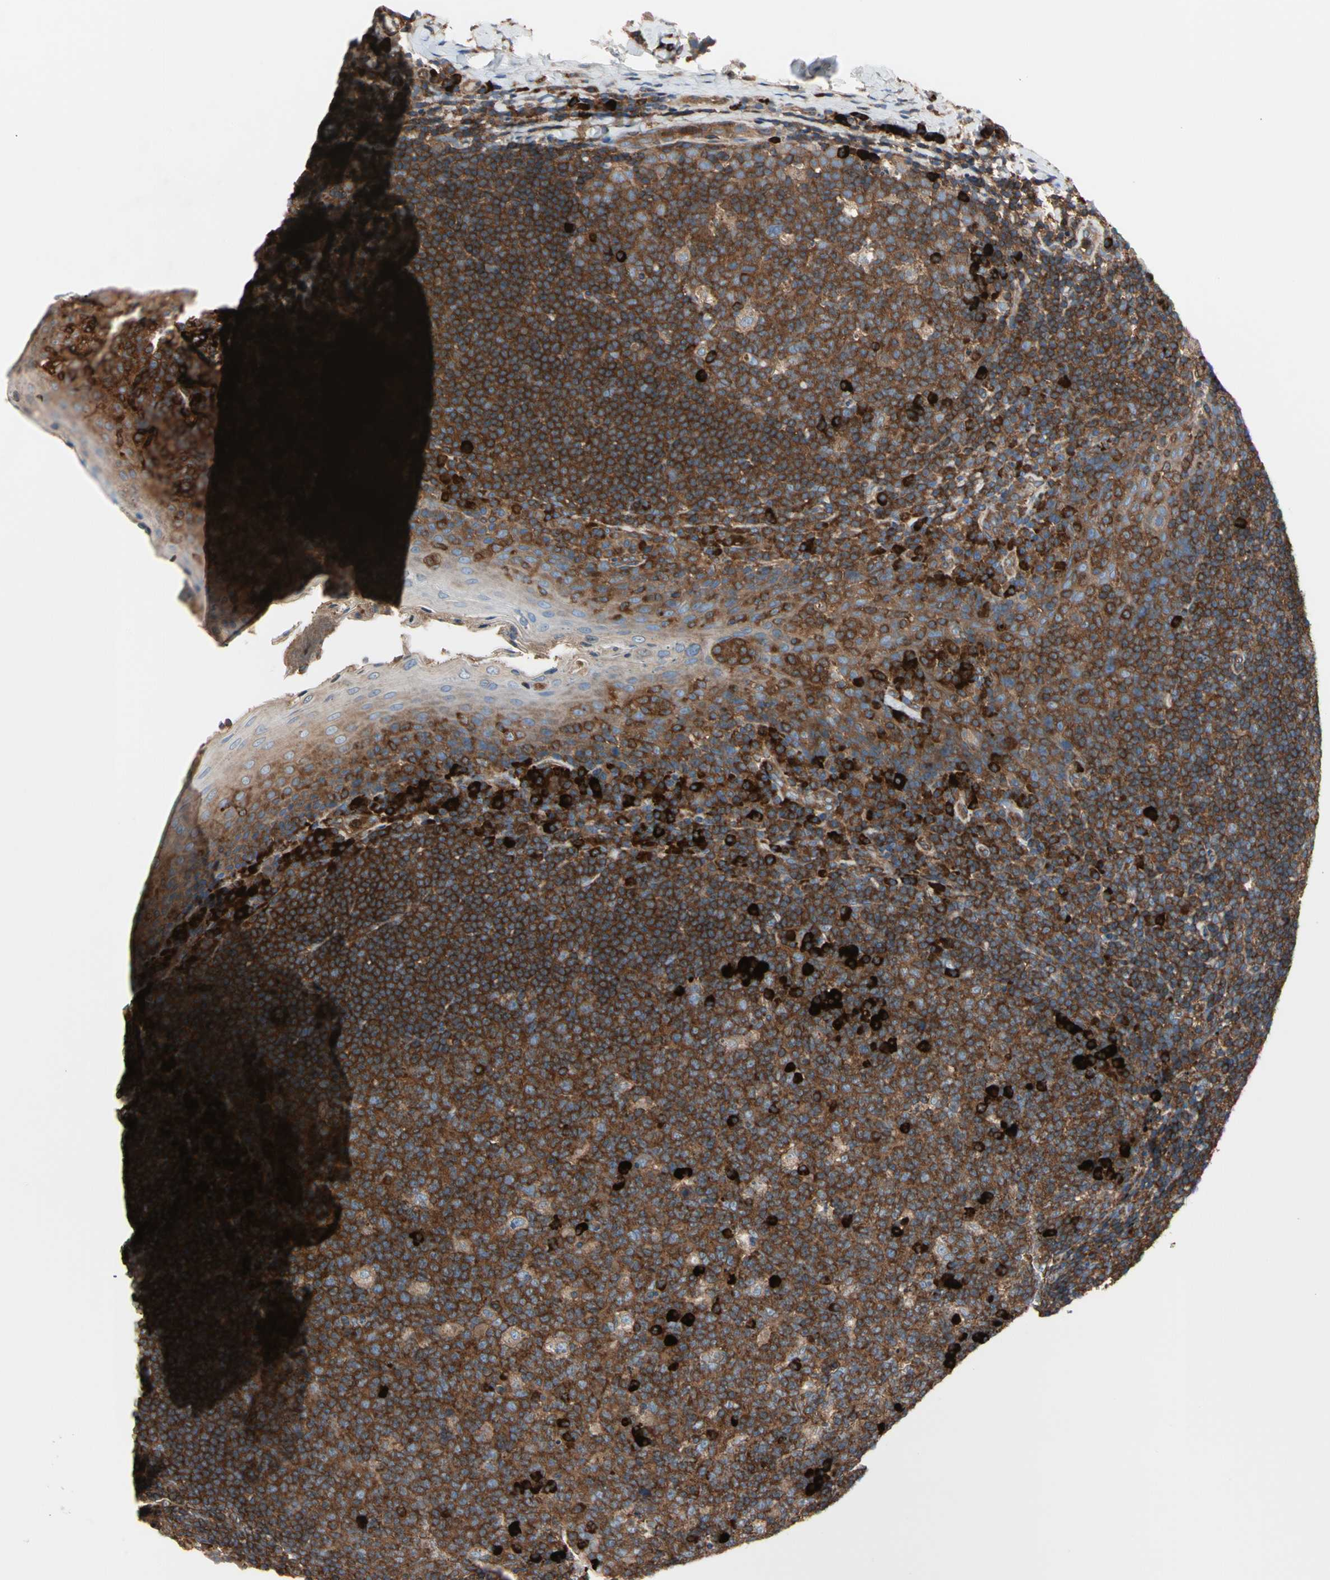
{"staining": {"intensity": "strong", "quantity": ">75%", "location": "cytoplasmic/membranous"}, "tissue": "tonsil", "cell_type": "Germinal center cells", "image_type": "normal", "snomed": [{"axis": "morphology", "description": "Normal tissue, NOS"}, {"axis": "topography", "description": "Tonsil"}], "caption": "Brown immunohistochemical staining in unremarkable tonsil exhibits strong cytoplasmic/membranous expression in approximately >75% of germinal center cells.", "gene": "ROCK1", "patient": {"sex": "male", "age": 17}}